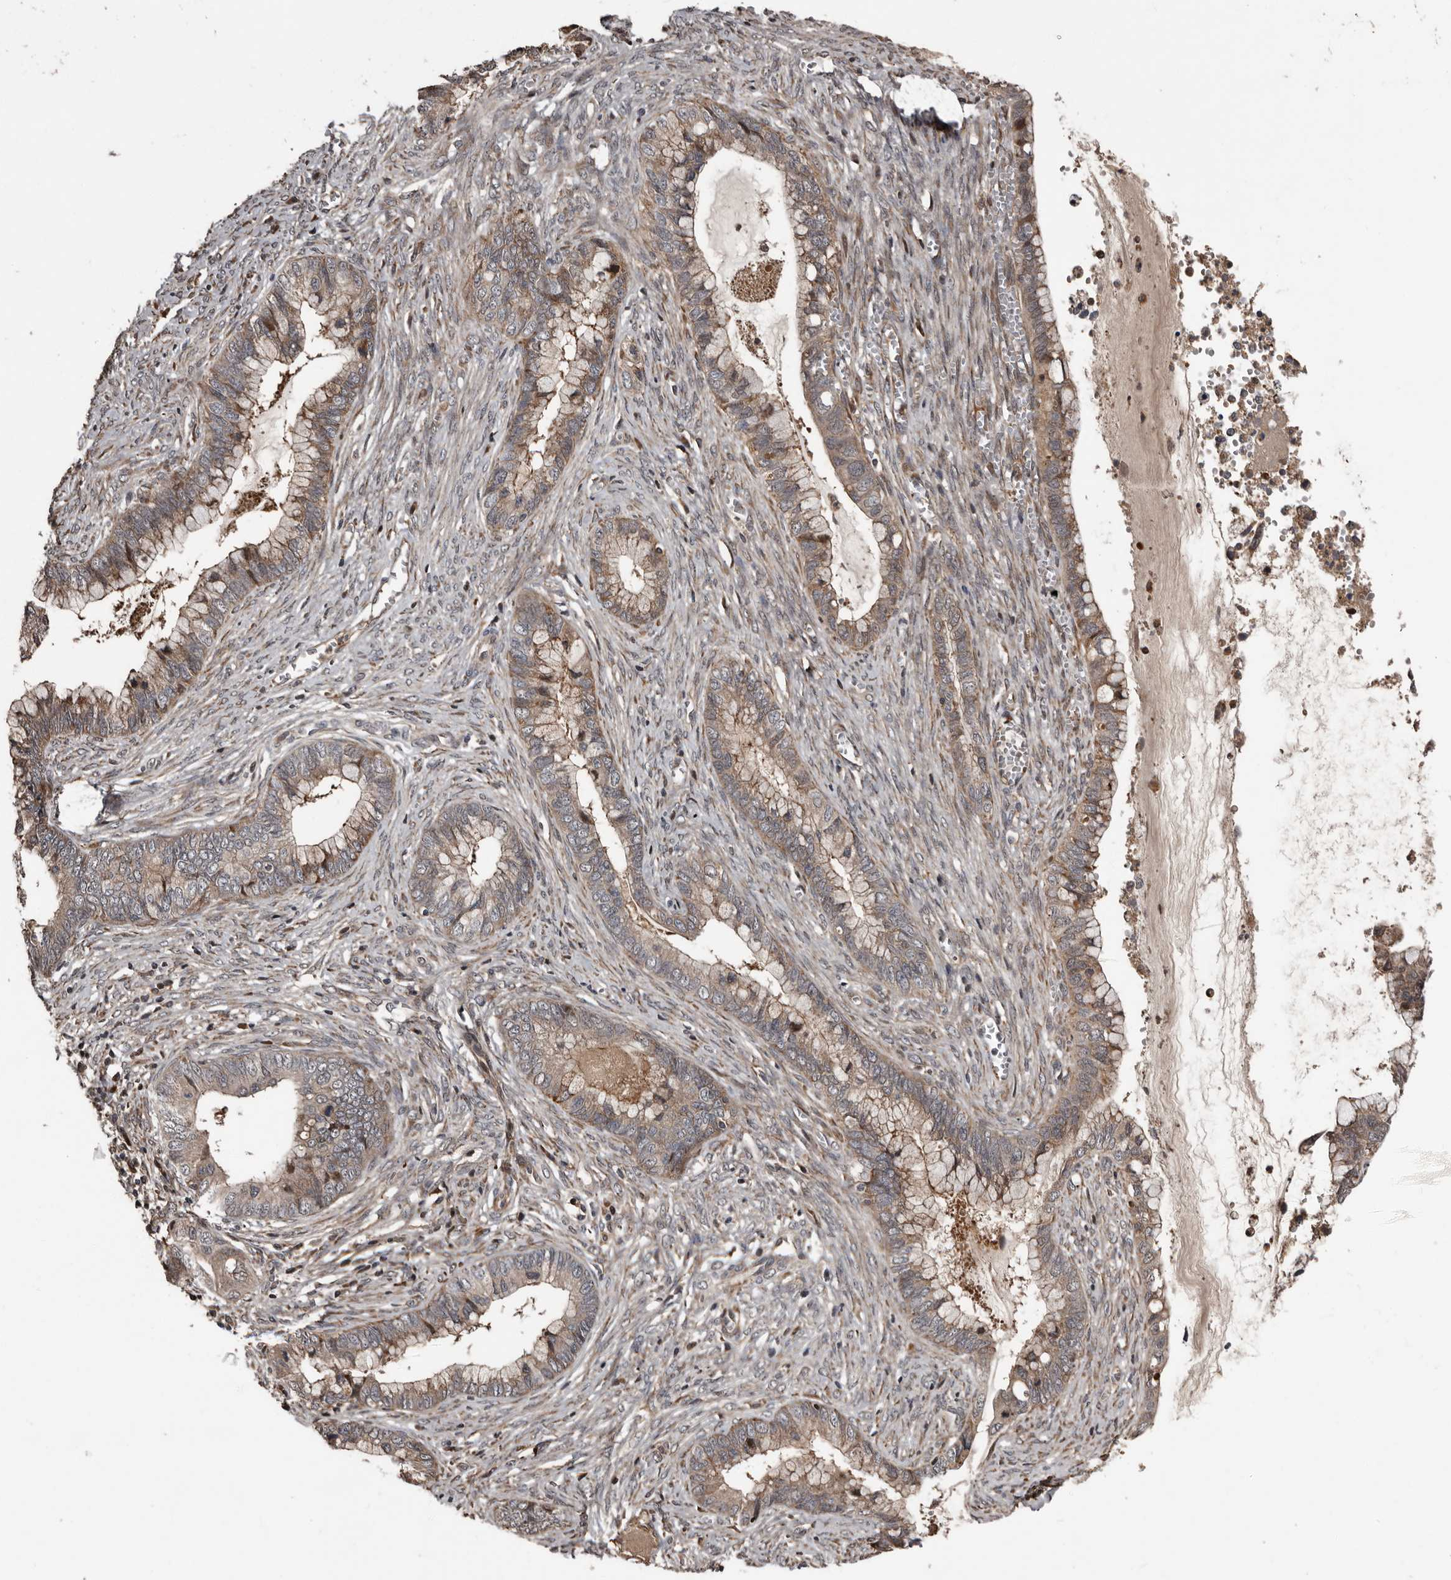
{"staining": {"intensity": "weak", "quantity": ">75%", "location": "cytoplasmic/membranous"}, "tissue": "cervical cancer", "cell_type": "Tumor cells", "image_type": "cancer", "snomed": [{"axis": "morphology", "description": "Adenocarcinoma, NOS"}, {"axis": "topography", "description": "Cervix"}], "caption": "Brown immunohistochemical staining in human cervical cancer shows weak cytoplasmic/membranous expression in about >75% of tumor cells. (Stains: DAB (3,3'-diaminobenzidine) in brown, nuclei in blue, Microscopy: brightfield microscopy at high magnification).", "gene": "SERTAD4", "patient": {"sex": "female", "age": 44}}